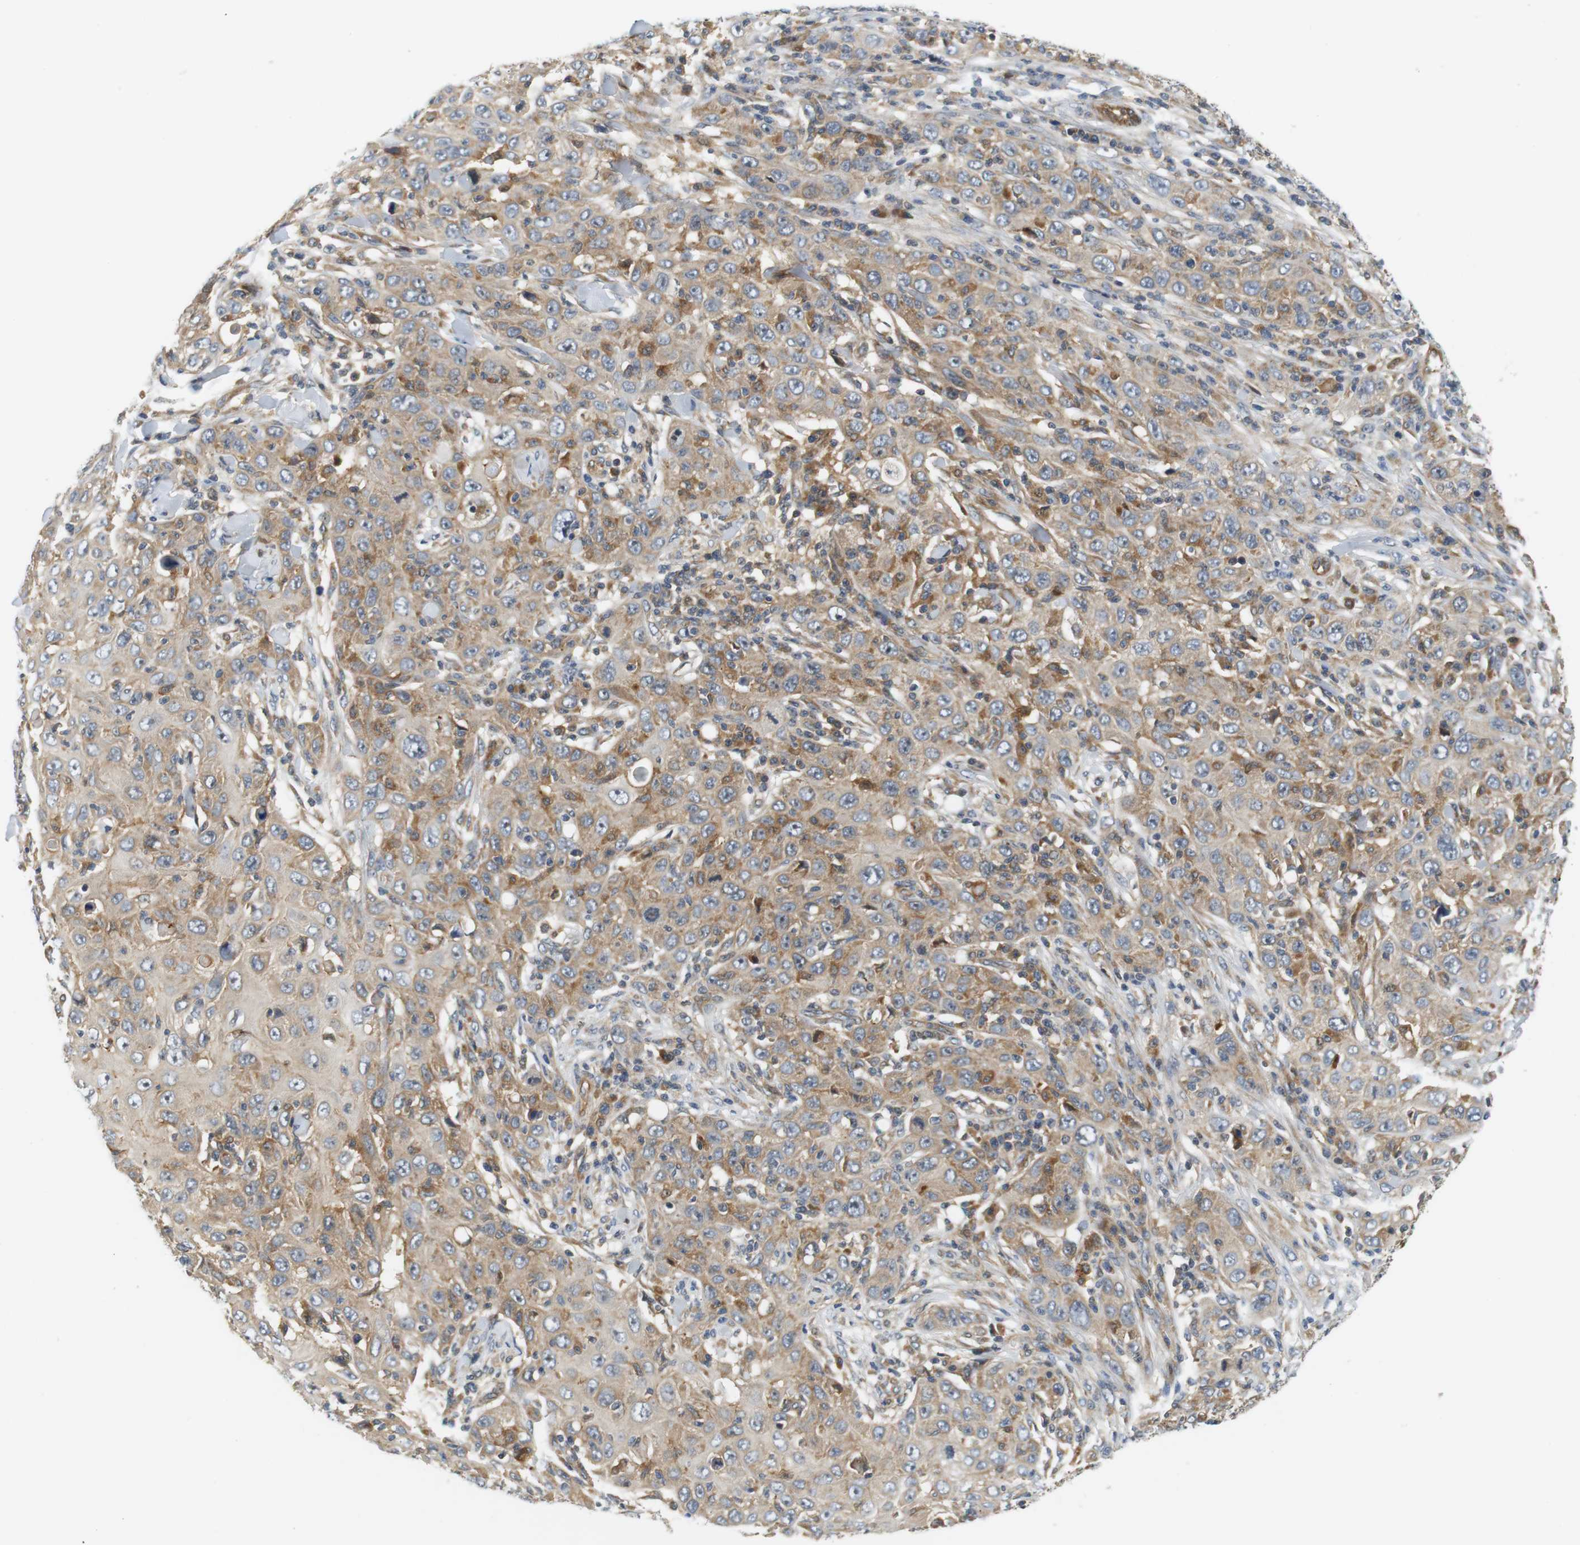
{"staining": {"intensity": "weak", "quantity": ">75%", "location": "cytoplasmic/membranous"}, "tissue": "skin cancer", "cell_type": "Tumor cells", "image_type": "cancer", "snomed": [{"axis": "morphology", "description": "Squamous cell carcinoma, NOS"}, {"axis": "topography", "description": "Skin"}], "caption": "Immunohistochemistry histopathology image of squamous cell carcinoma (skin) stained for a protein (brown), which exhibits low levels of weak cytoplasmic/membranous expression in approximately >75% of tumor cells.", "gene": "SH3GLB1", "patient": {"sex": "female", "age": 88}}